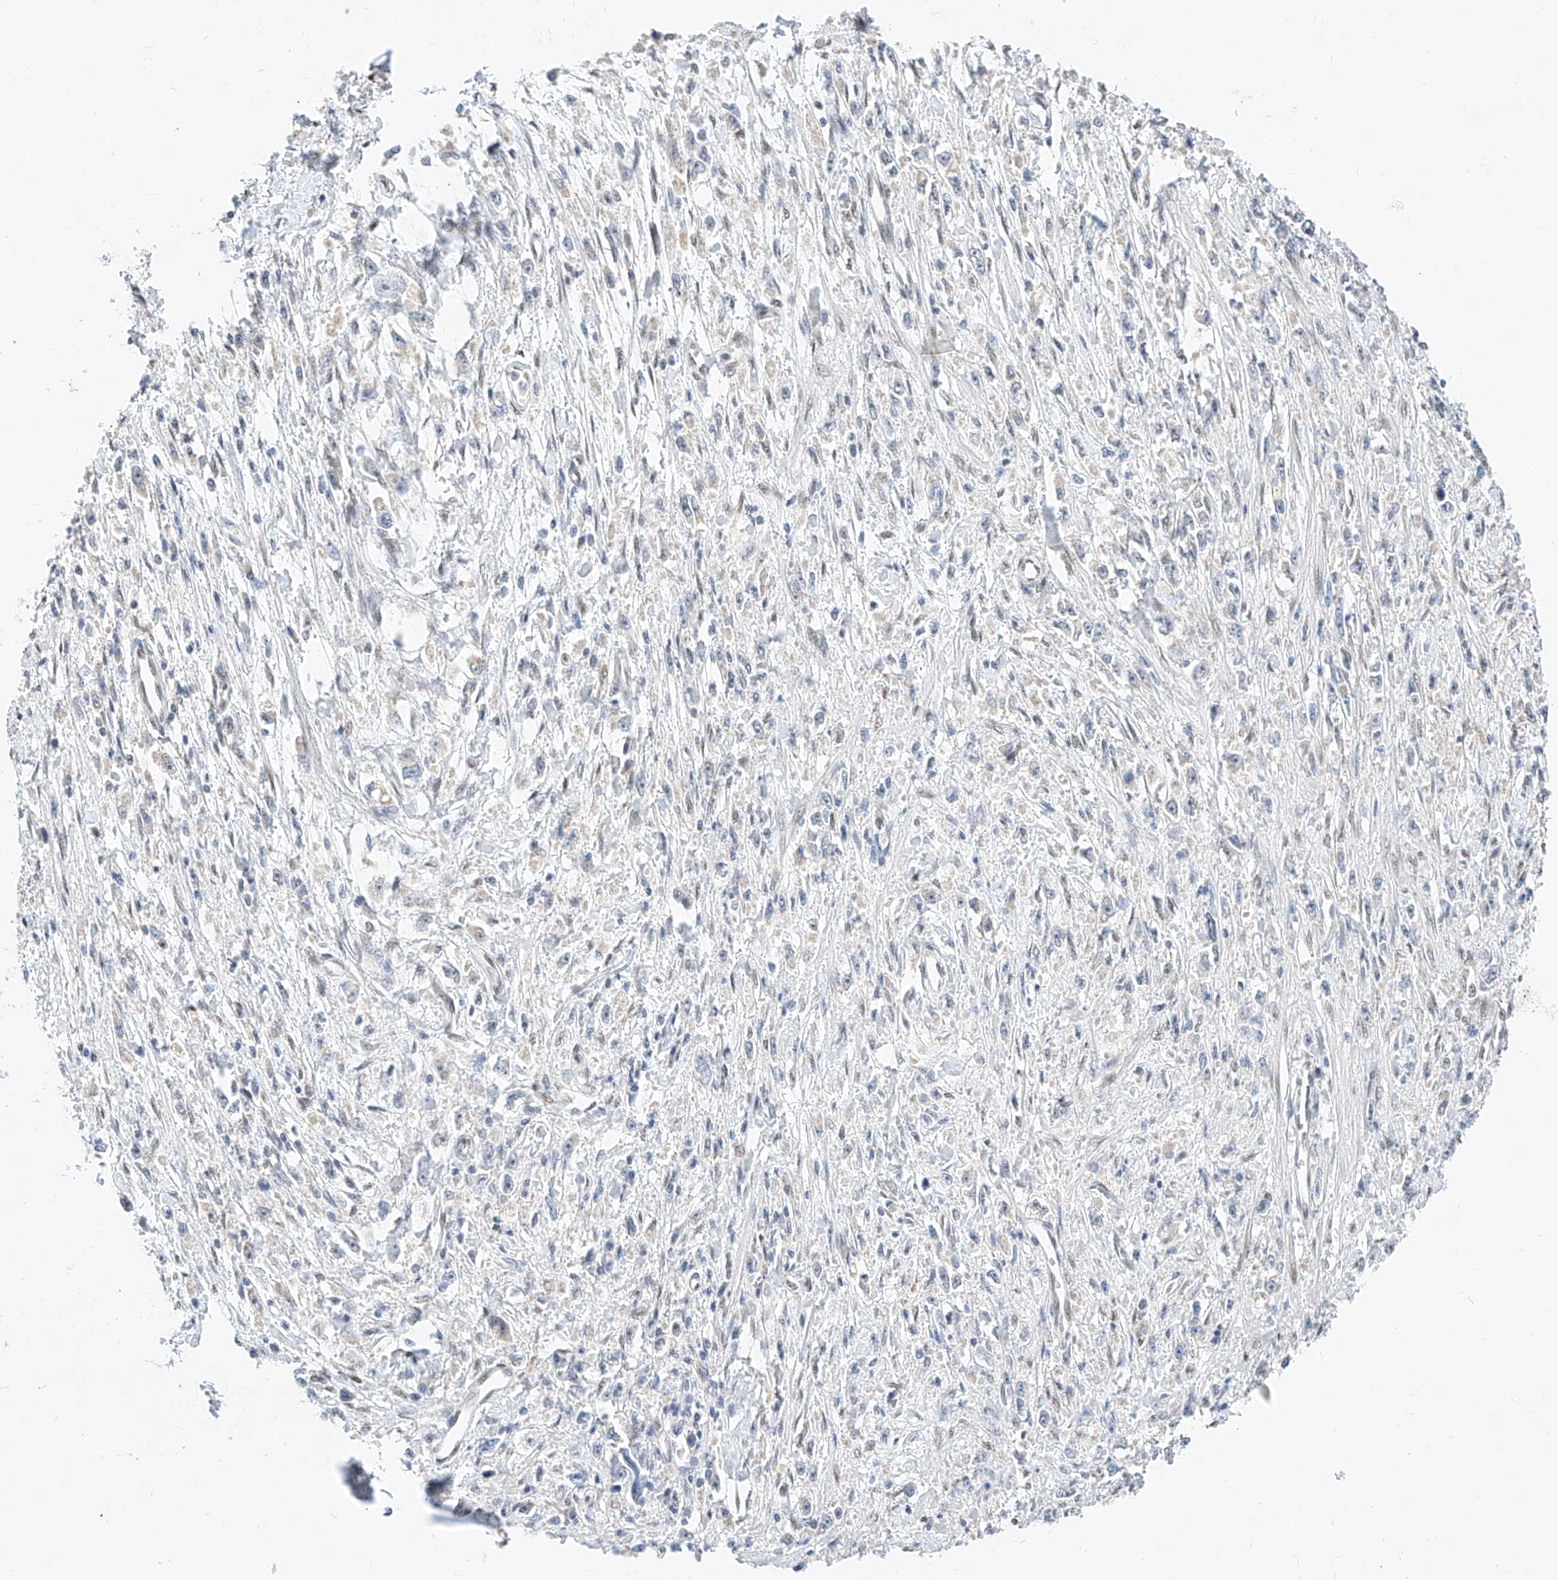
{"staining": {"intensity": "negative", "quantity": "none", "location": "none"}, "tissue": "stomach cancer", "cell_type": "Tumor cells", "image_type": "cancer", "snomed": [{"axis": "morphology", "description": "Adenocarcinoma, NOS"}, {"axis": "topography", "description": "Stomach"}], "caption": "Stomach adenocarcinoma was stained to show a protein in brown. There is no significant staining in tumor cells.", "gene": "KCNJ1", "patient": {"sex": "female", "age": 59}}